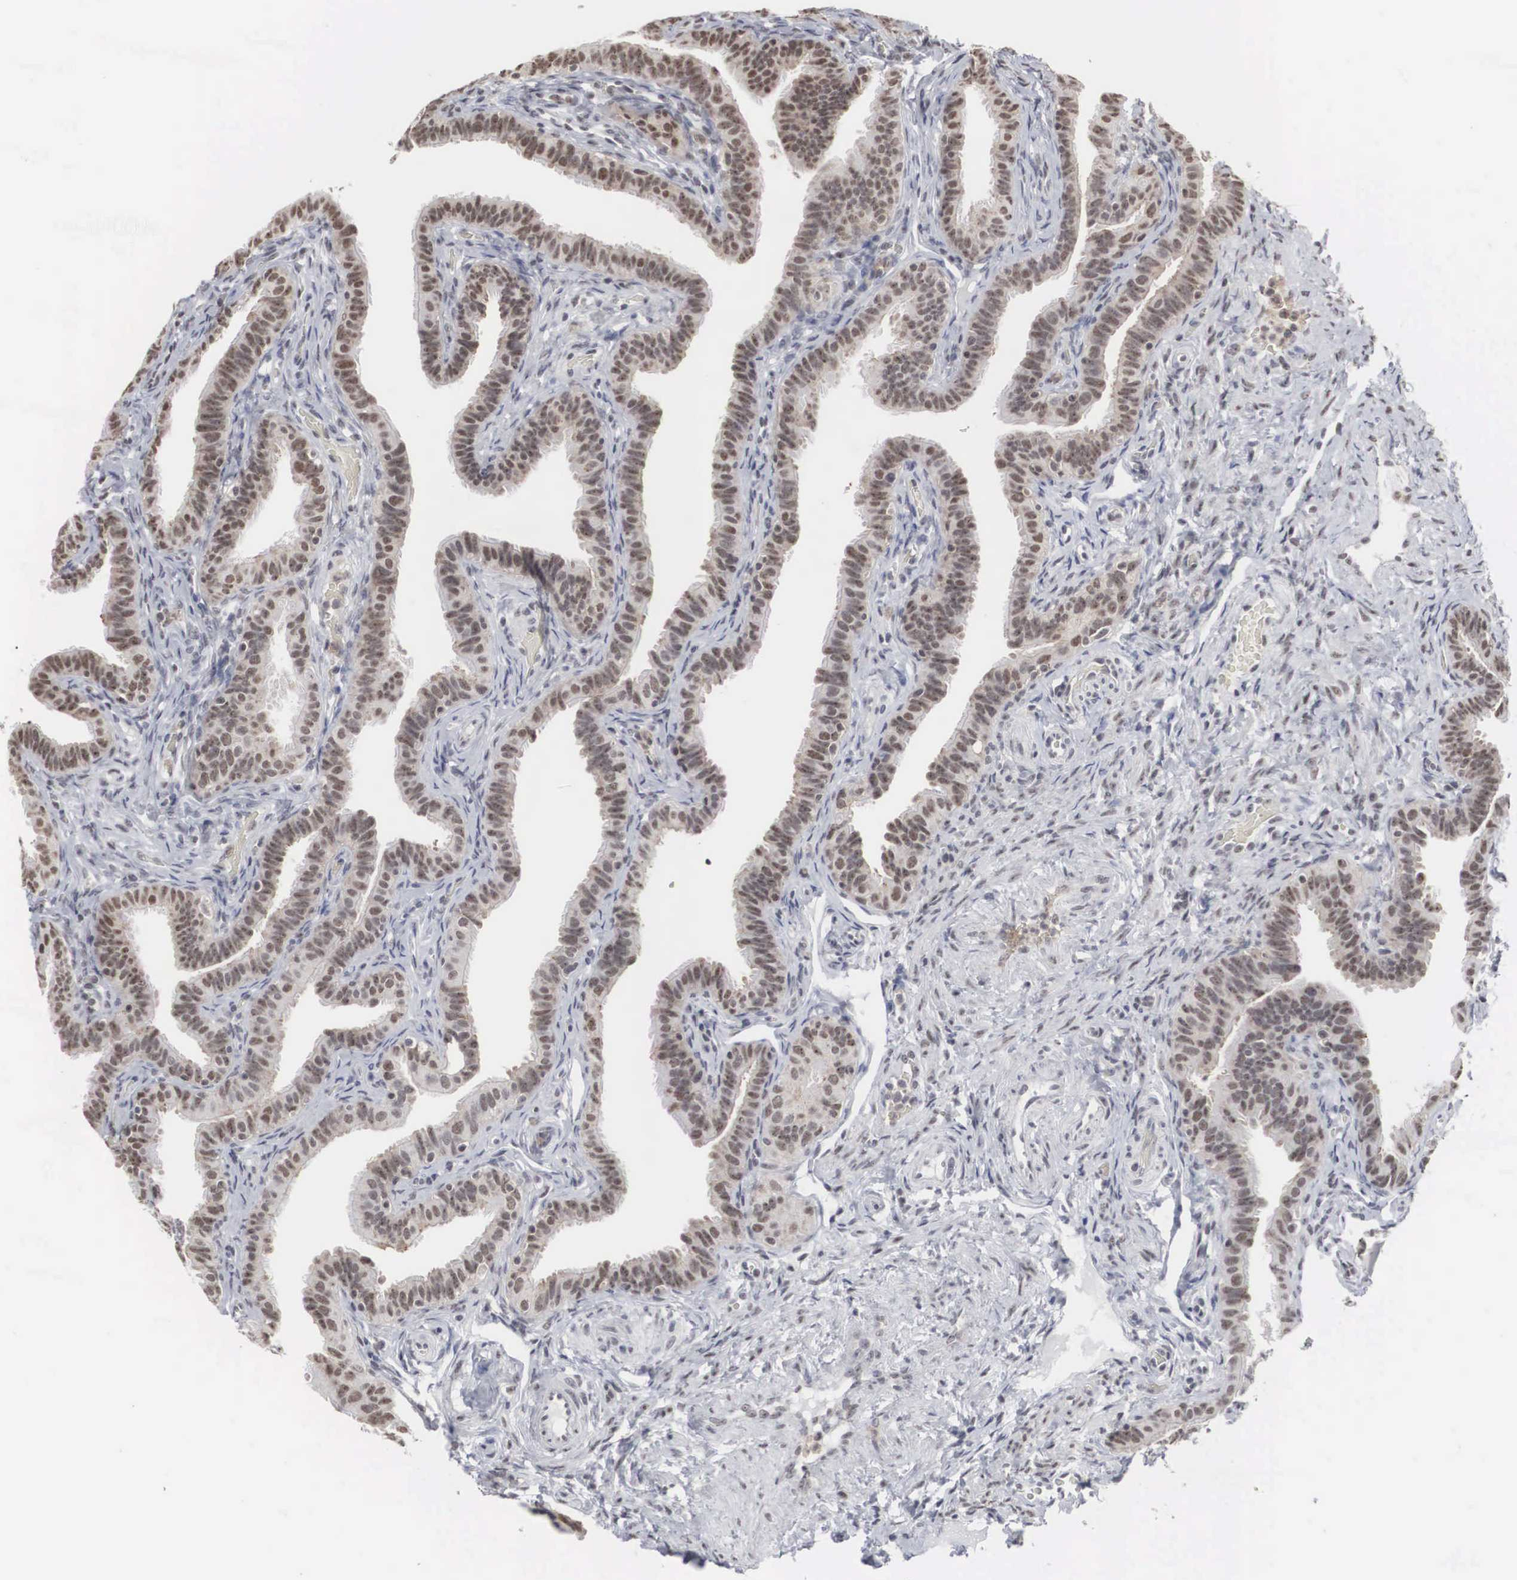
{"staining": {"intensity": "weak", "quantity": ">75%", "location": "nuclear"}, "tissue": "fallopian tube", "cell_type": "Glandular cells", "image_type": "normal", "snomed": [{"axis": "morphology", "description": "Normal tissue, NOS"}, {"axis": "topography", "description": "Fallopian tube"}], "caption": "Immunohistochemistry (DAB) staining of normal human fallopian tube reveals weak nuclear protein positivity in approximately >75% of glandular cells.", "gene": "AUTS2", "patient": {"sex": "female", "age": 38}}